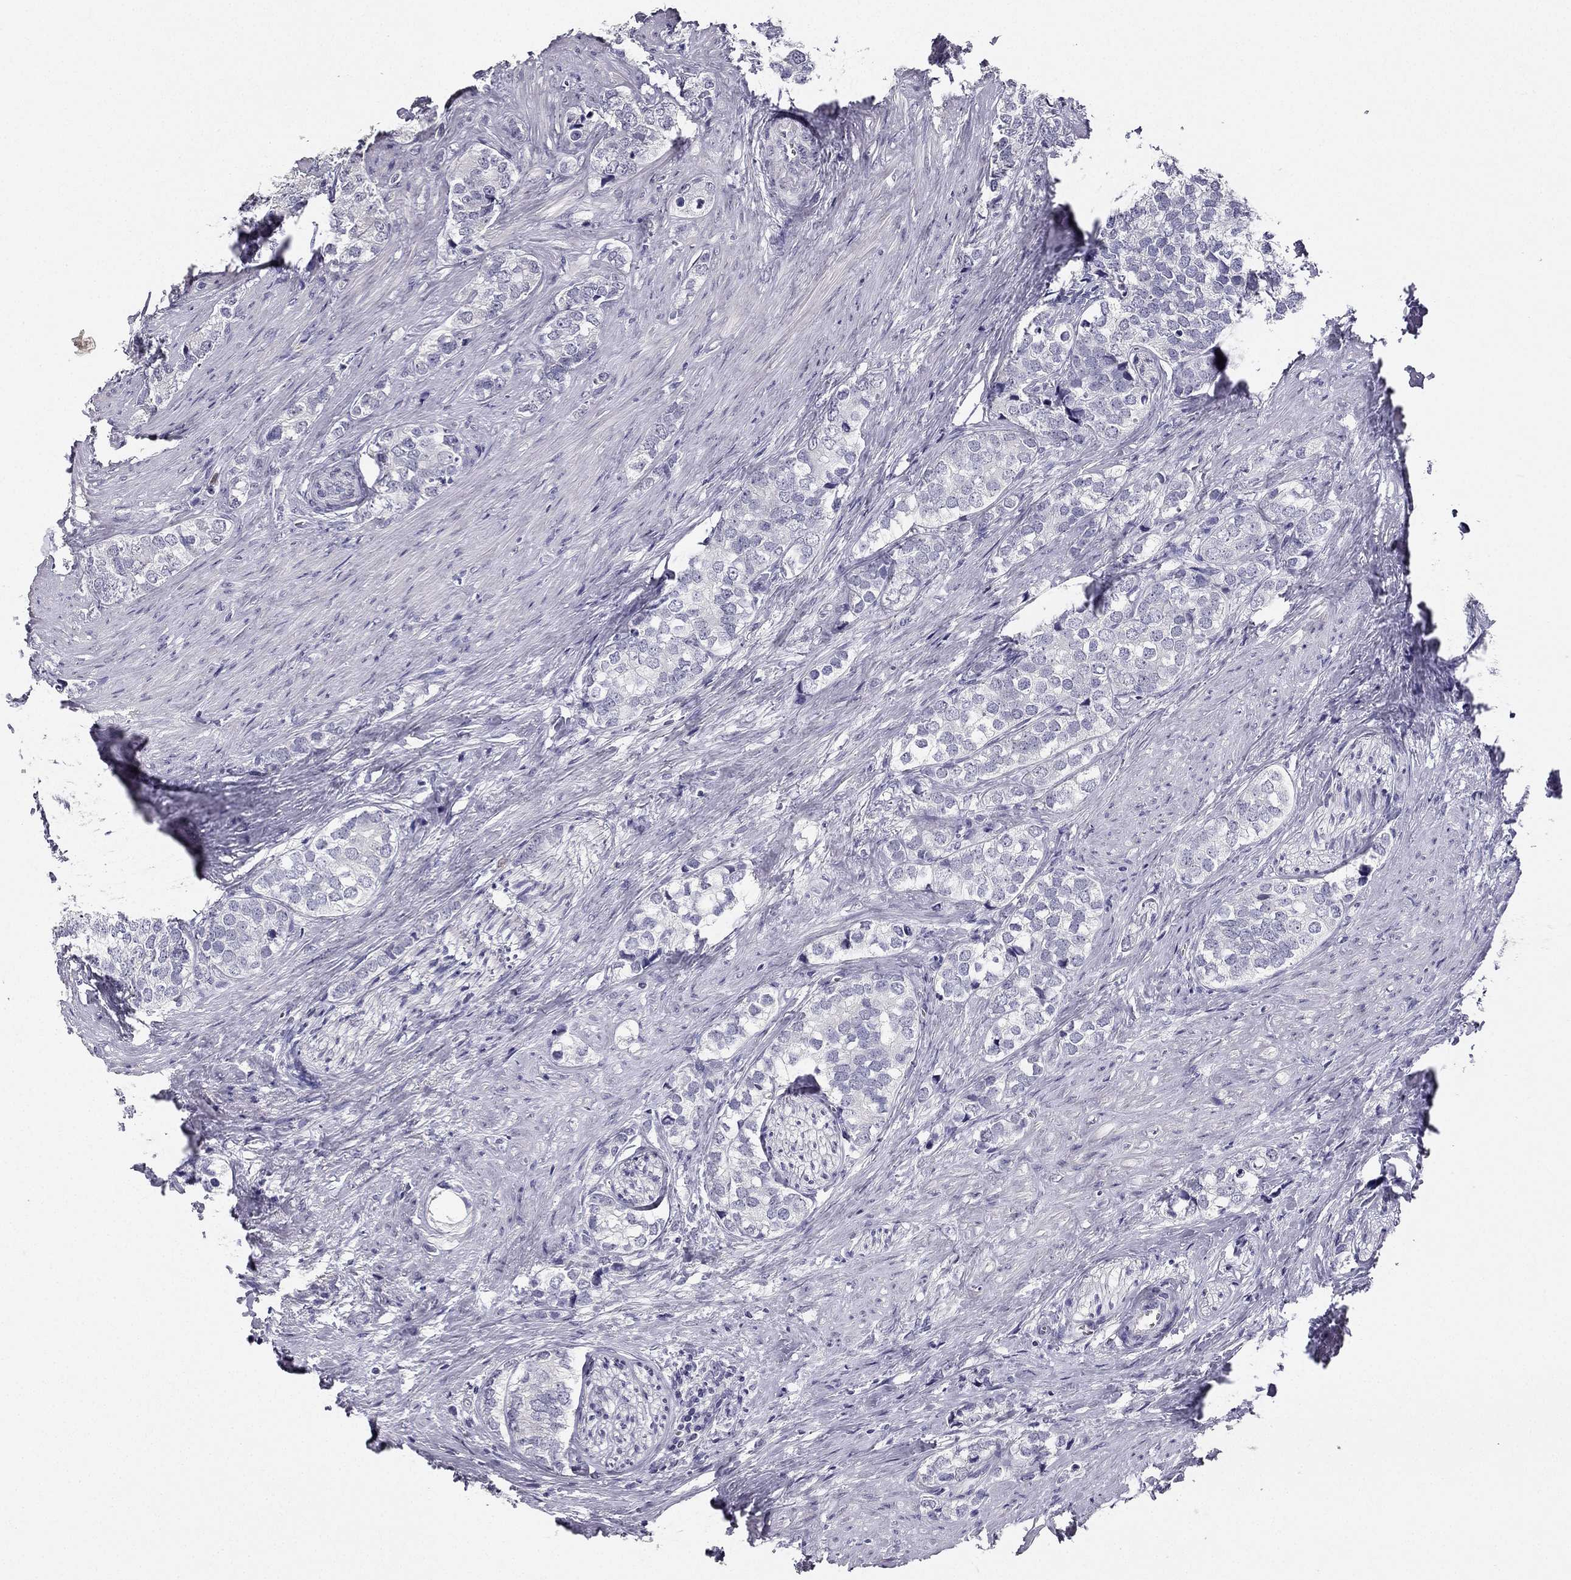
{"staining": {"intensity": "negative", "quantity": "none", "location": "none"}, "tissue": "prostate cancer", "cell_type": "Tumor cells", "image_type": "cancer", "snomed": [{"axis": "morphology", "description": "Adenocarcinoma, NOS"}, {"axis": "topography", "description": "Prostate and seminal vesicle, NOS"}], "caption": "Immunohistochemistry image of prostate cancer stained for a protein (brown), which displays no expression in tumor cells.", "gene": "CALB2", "patient": {"sex": "male", "age": 63}}